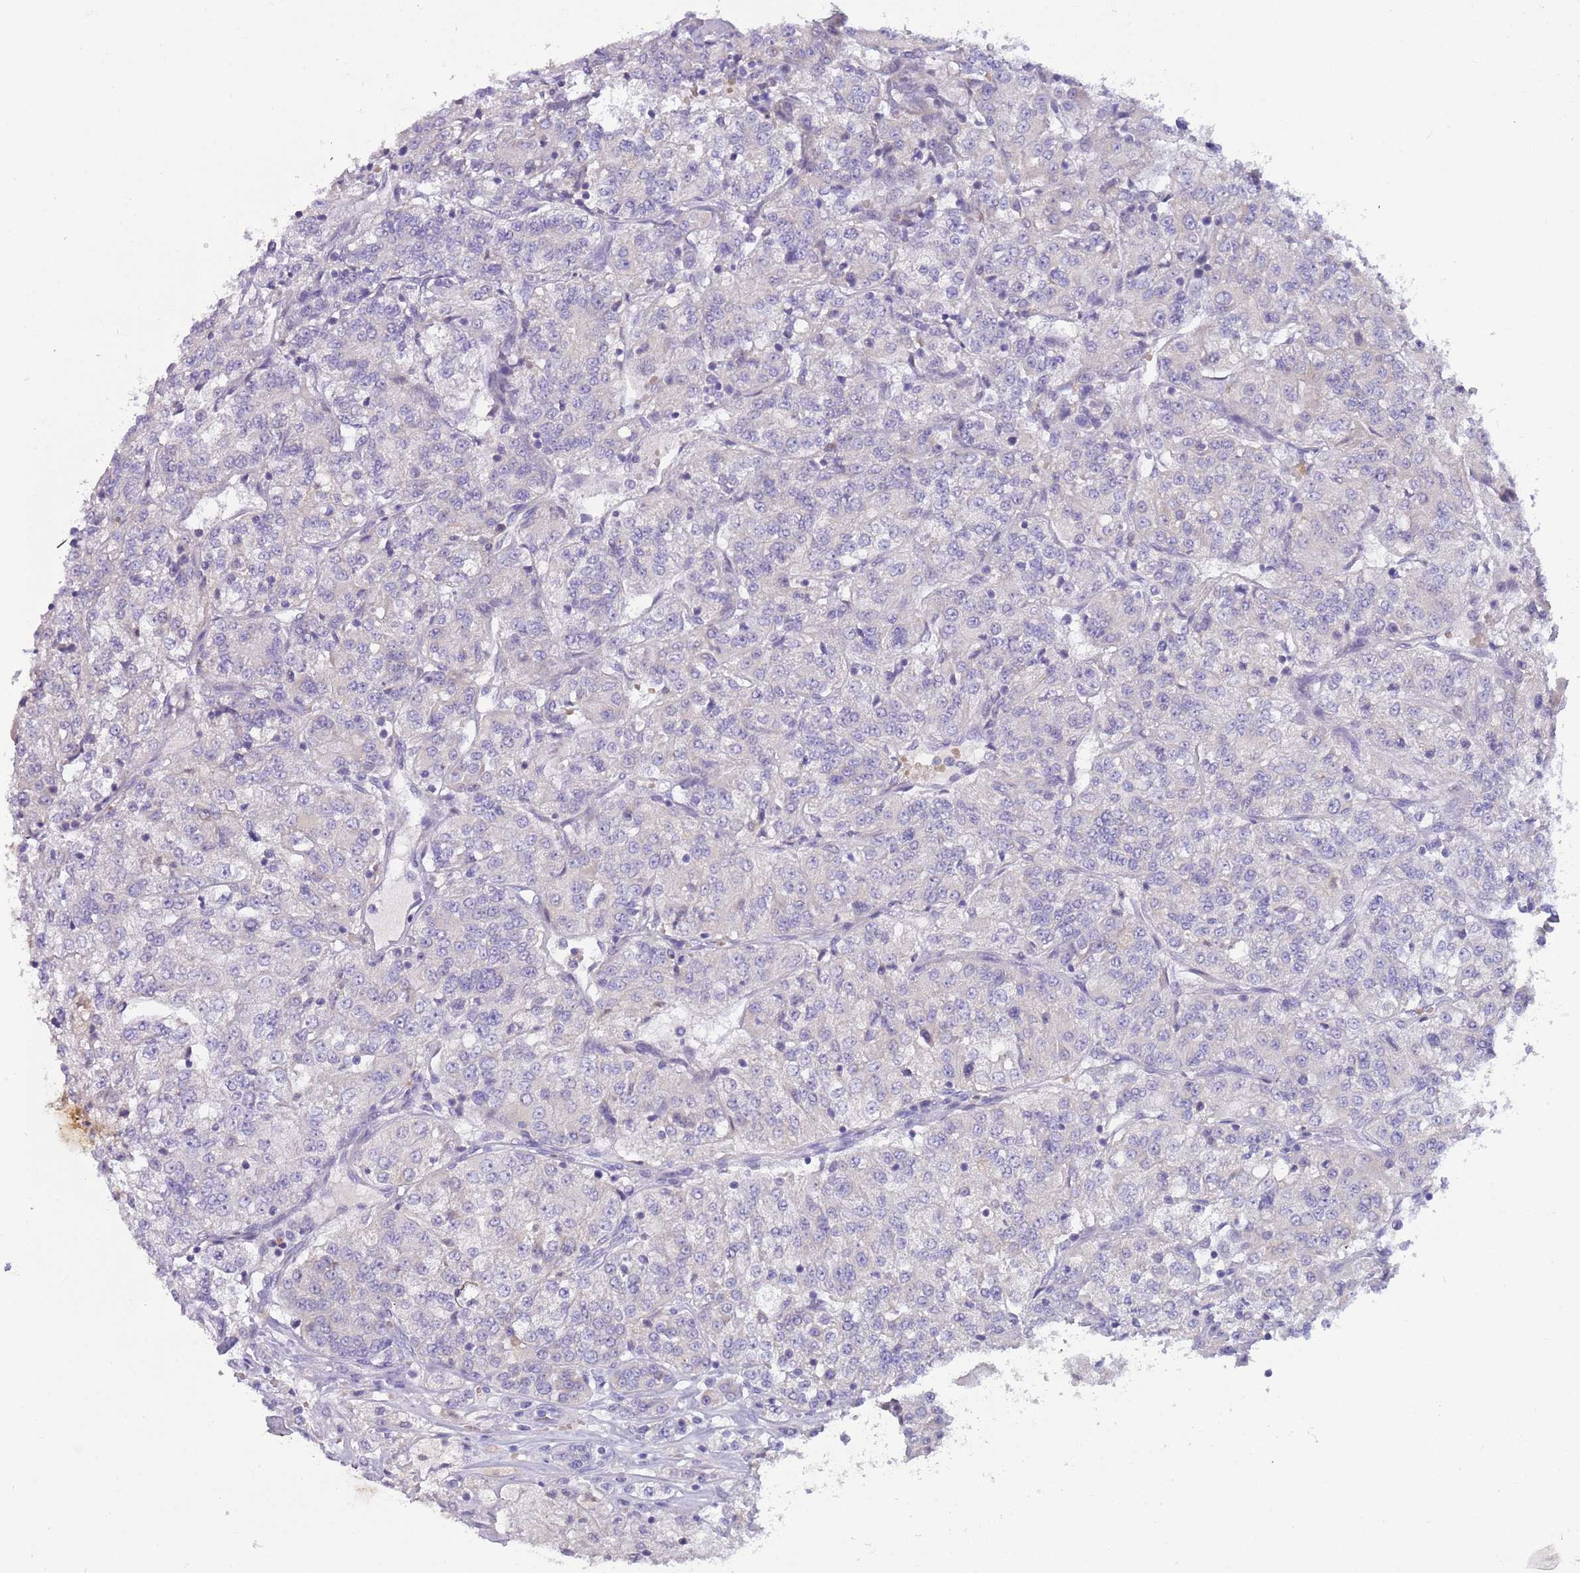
{"staining": {"intensity": "negative", "quantity": "none", "location": "none"}, "tissue": "renal cancer", "cell_type": "Tumor cells", "image_type": "cancer", "snomed": [{"axis": "morphology", "description": "Adenocarcinoma, NOS"}, {"axis": "topography", "description": "Kidney"}], "caption": "High magnification brightfield microscopy of adenocarcinoma (renal) stained with DAB (brown) and counterstained with hematoxylin (blue): tumor cells show no significant positivity.", "gene": "DDHD1", "patient": {"sex": "female", "age": 63}}